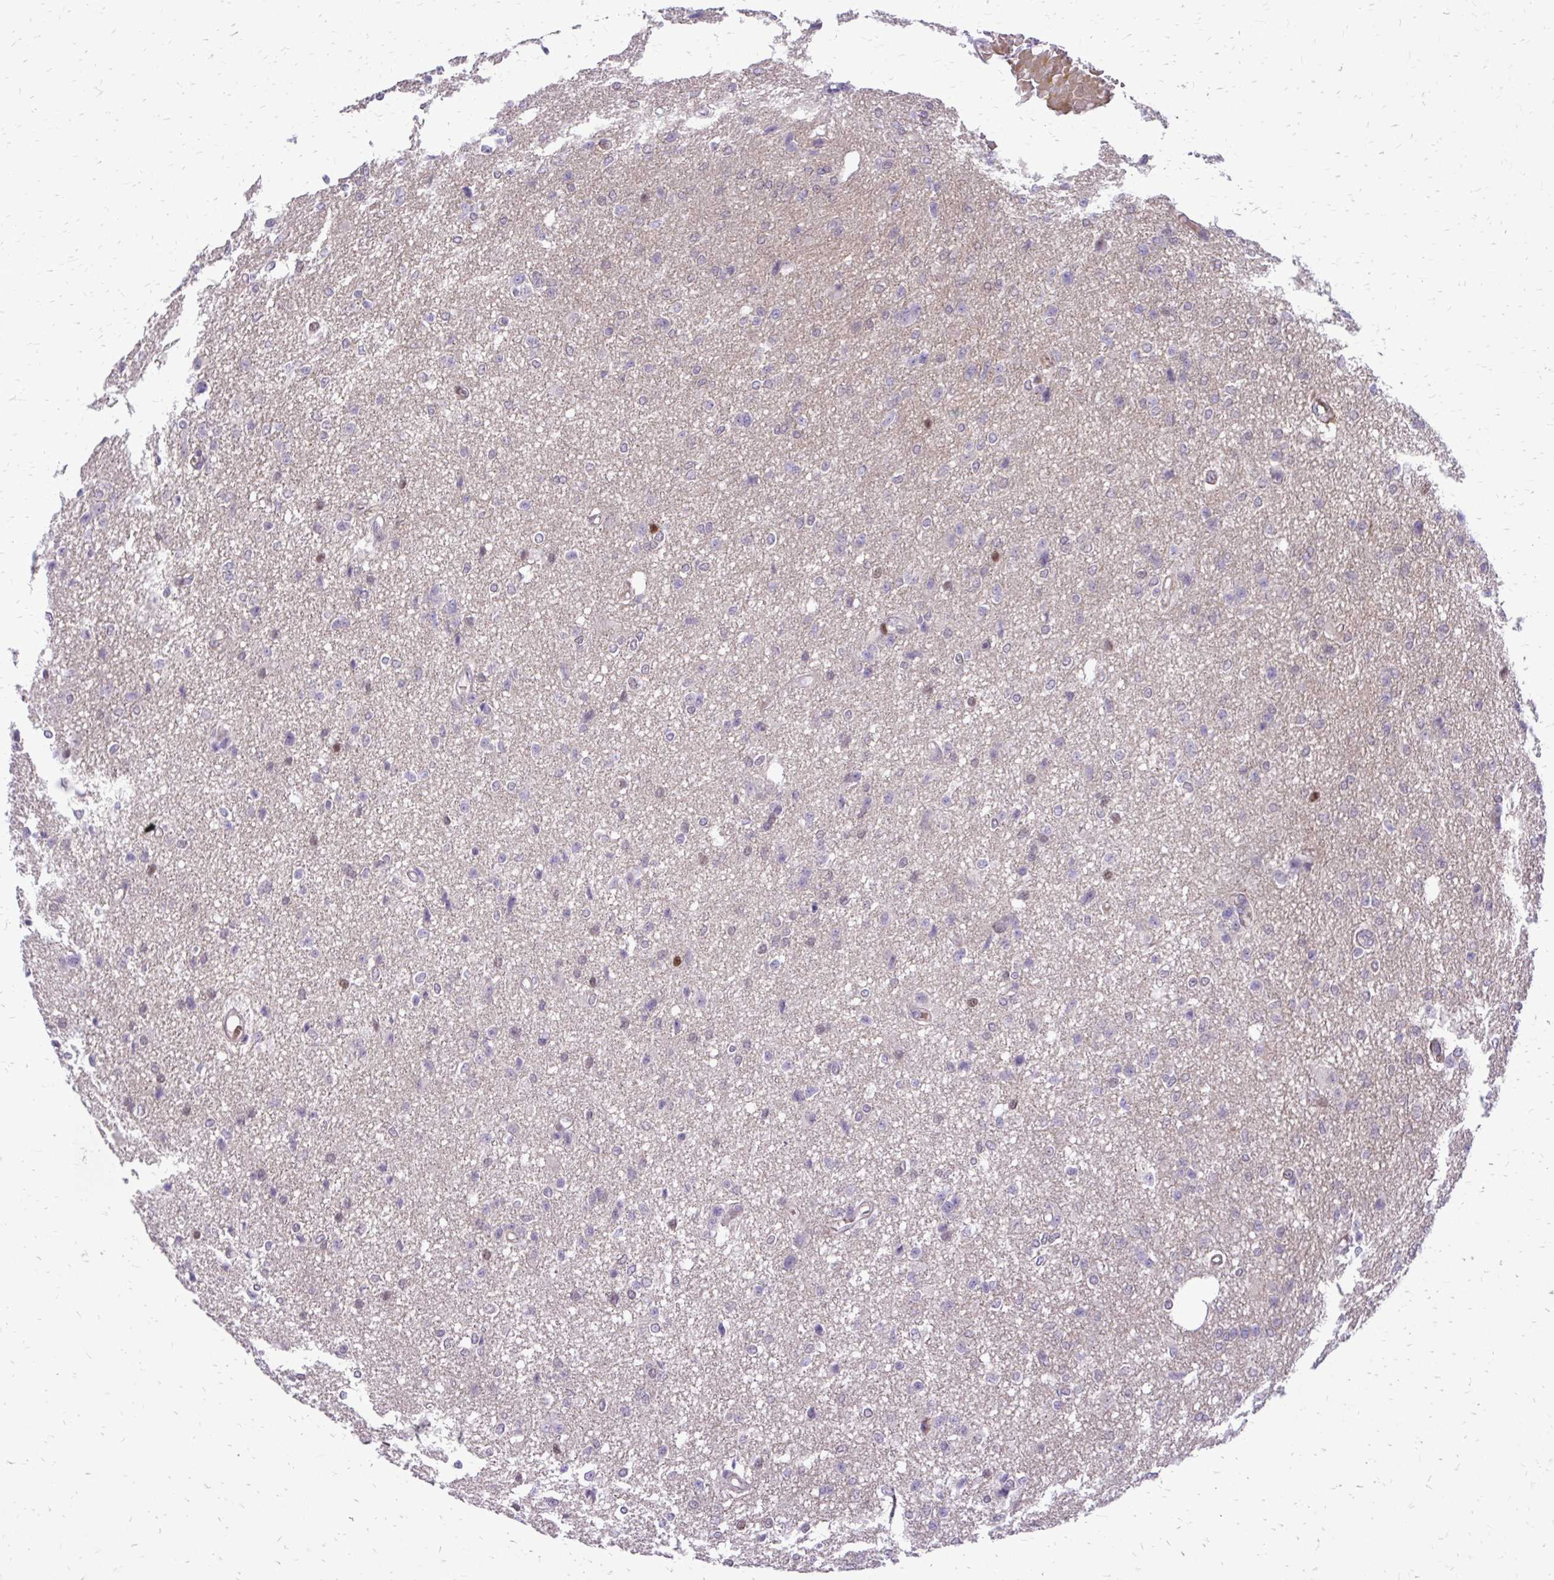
{"staining": {"intensity": "negative", "quantity": "none", "location": "none"}, "tissue": "glioma", "cell_type": "Tumor cells", "image_type": "cancer", "snomed": [{"axis": "morphology", "description": "Glioma, malignant, Low grade"}, {"axis": "topography", "description": "Brain"}], "caption": "The micrograph demonstrates no significant expression in tumor cells of malignant glioma (low-grade).", "gene": "PPDPFL", "patient": {"sex": "male", "age": 26}}